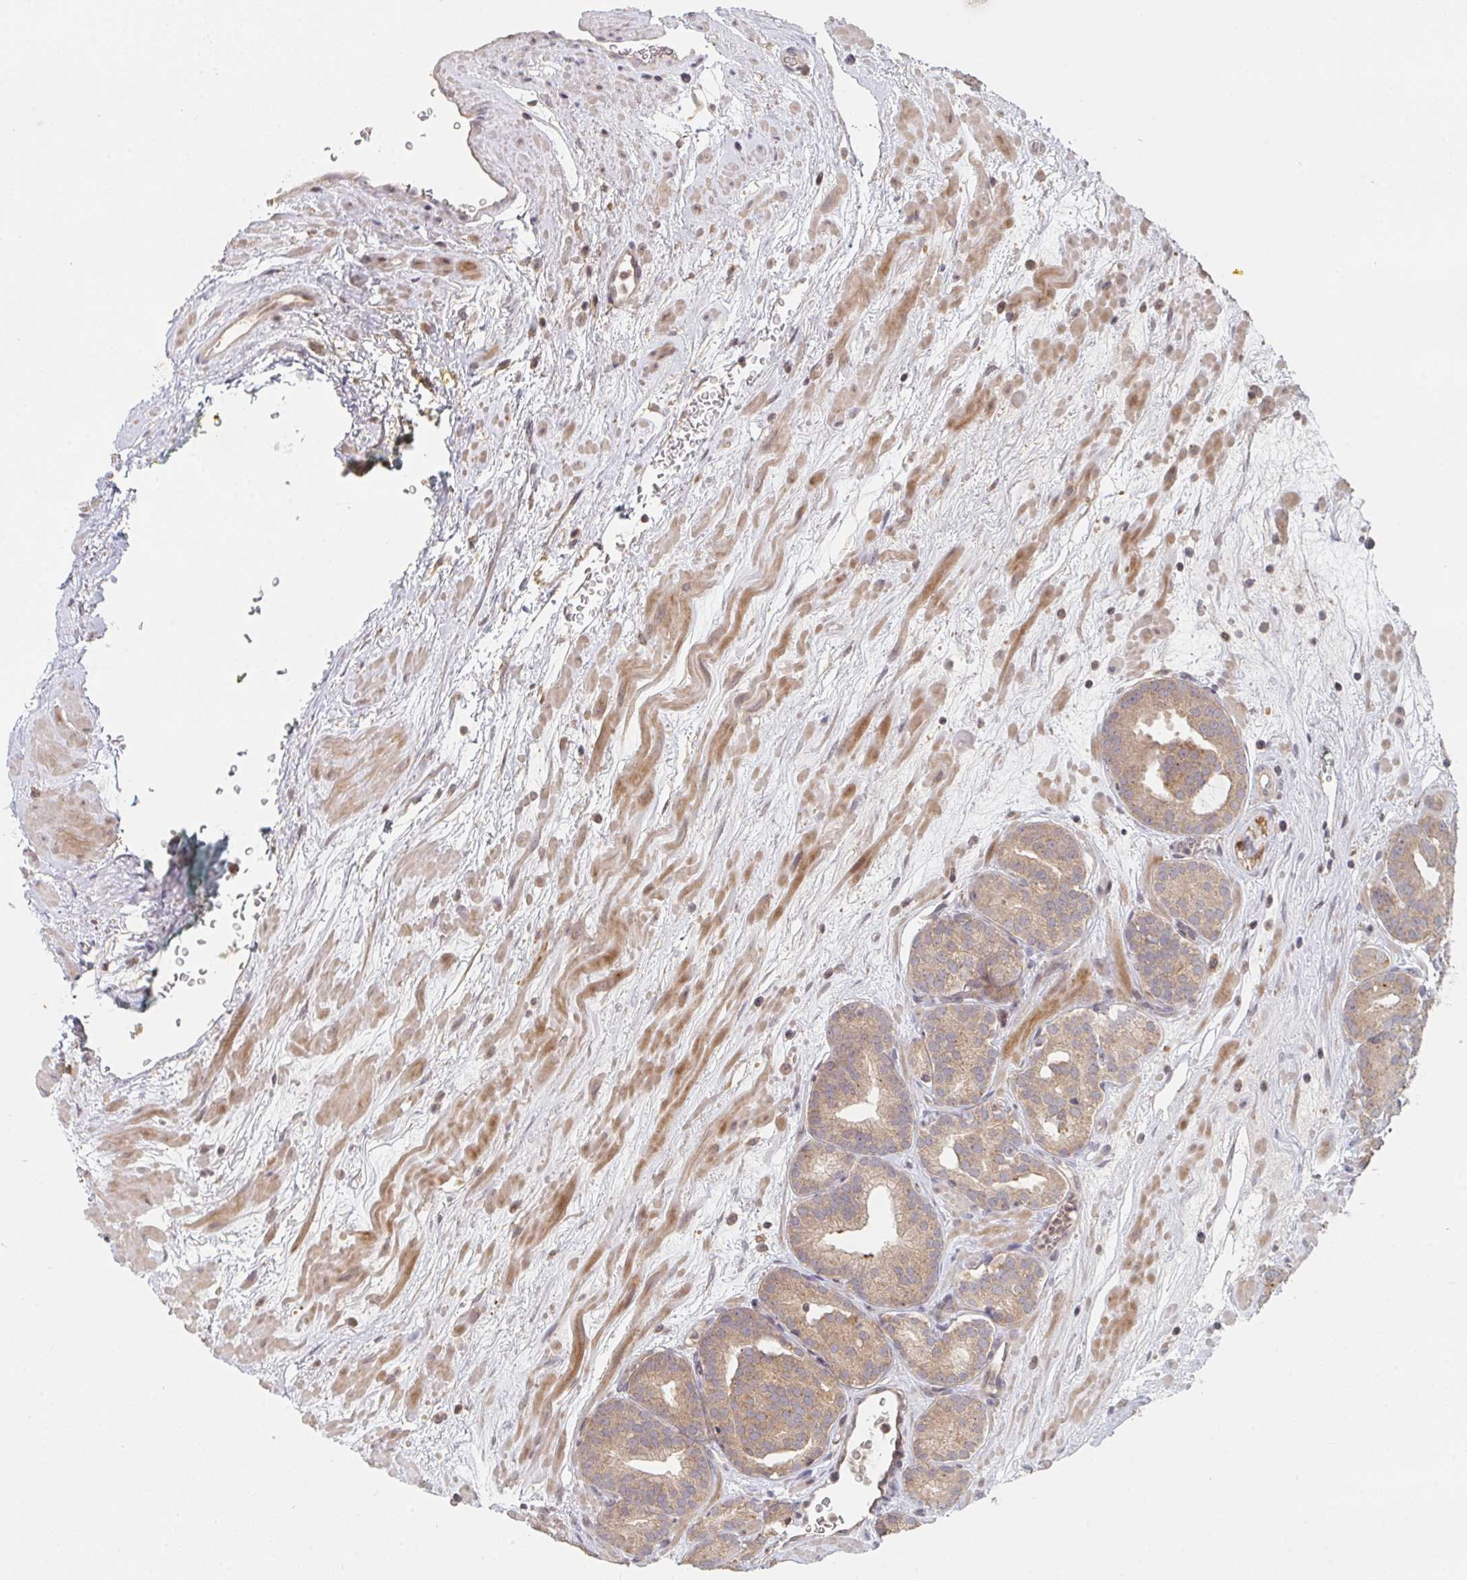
{"staining": {"intensity": "weak", "quantity": ">75%", "location": "cytoplasmic/membranous"}, "tissue": "prostate cancer", "cell_type": "Tumor cells", "image_type": "cancer", "snomed": [{"axis": "morphology", "description": "Adenocarcinoma, High grade"}, {"axis": "topography", "description": "Prostate"}], "caption": "Human prostate cancer (adenocarcinoma (high-grade)) stained with a brown dye exhibits weak cytoplasmic/membranous positive staining in approximately >75% of tumor cells.", "gene": "DCST1", "patient": {"sex": "male", "age": 66}}